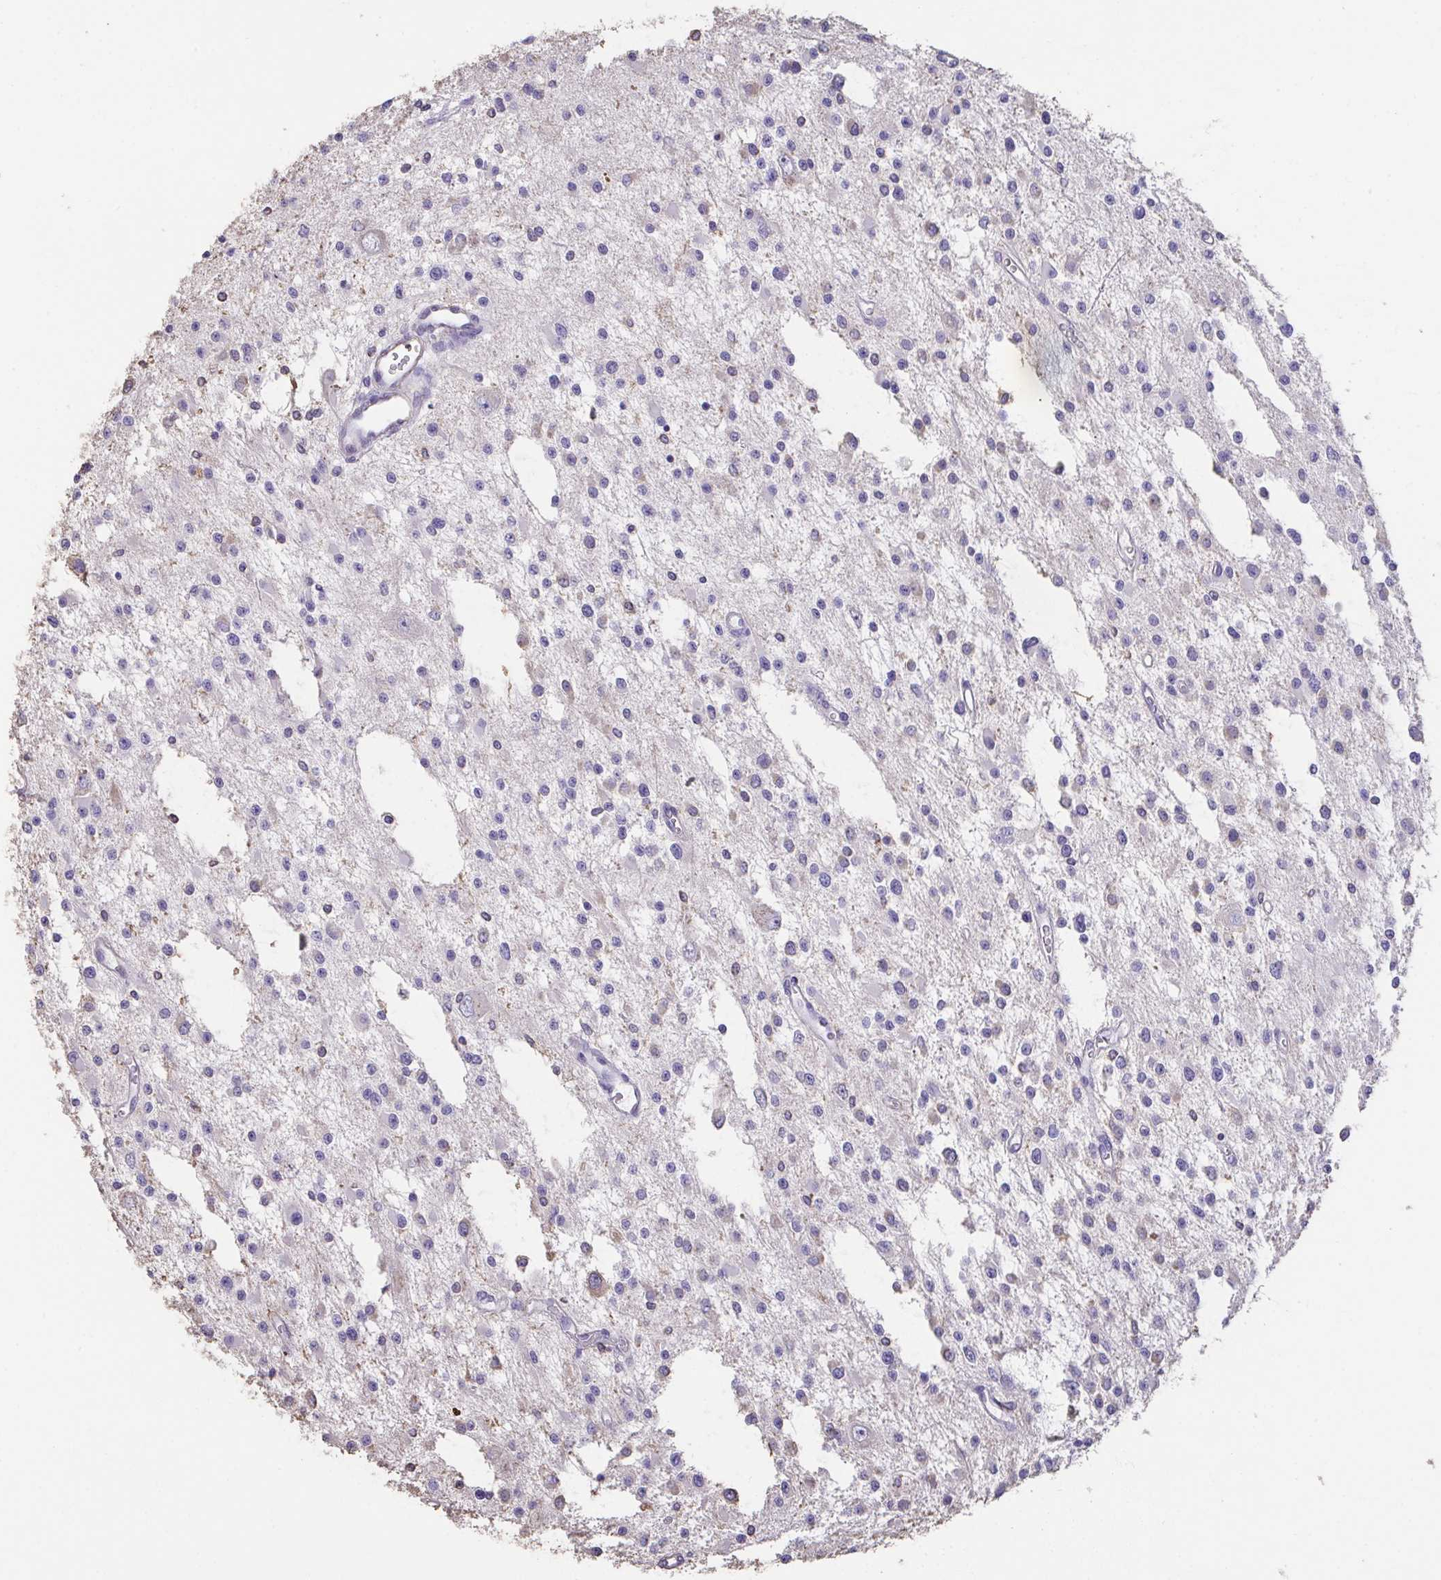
{"staining": {"intensity": "negative", "quantity": "none", "location": "none"}, "tissue": "glioma", "cell_type": "Tumor cells", "image_type": "cancer", "snomed": [{"axis": "morphology", "description": "Glioma, malignant, Low grade"}, {"axis": "topography", "description": "Brain"}], "caption": "There is no significant expression in tumor cells of low-grade glioma (malignant).", "gene": "IL23R", "patient": {"sex": "male", "age": 43}}